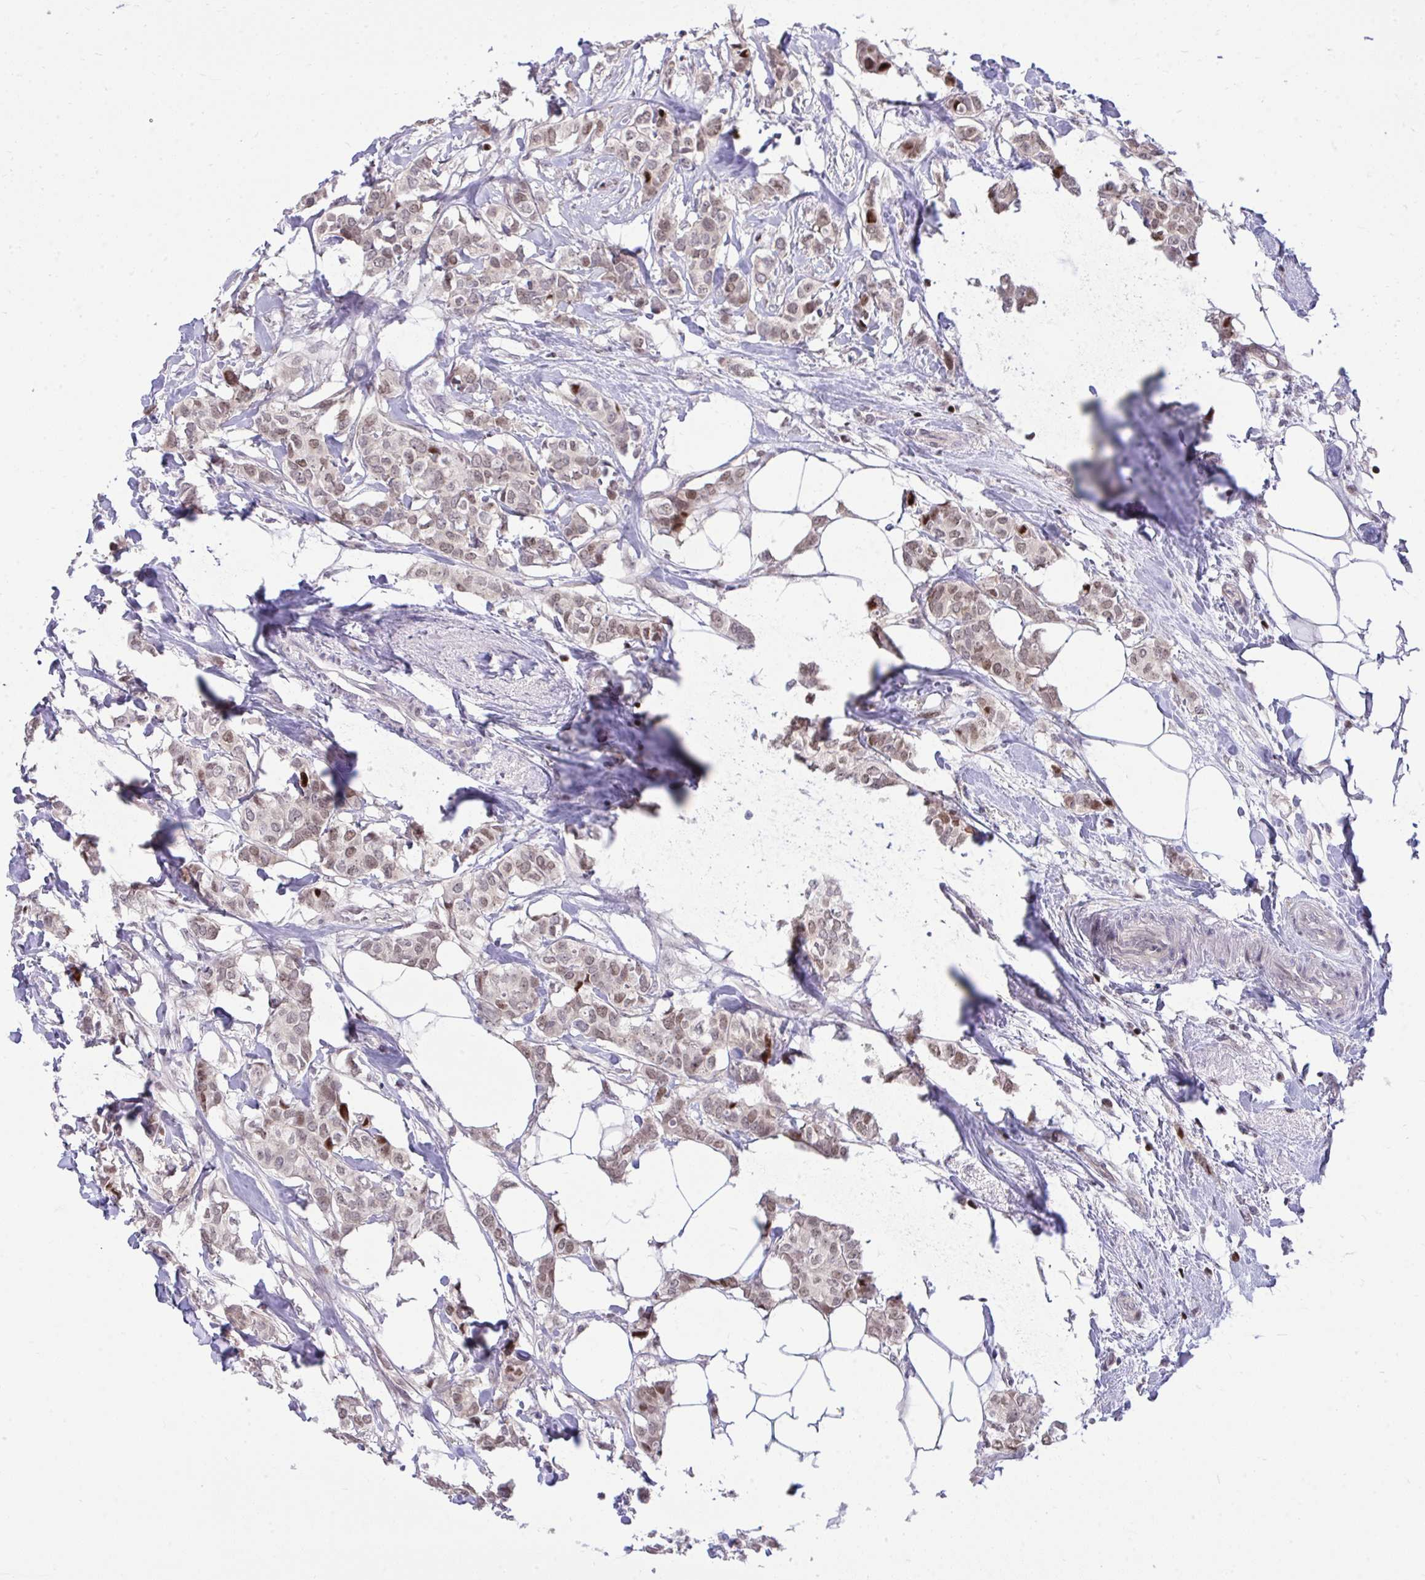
{"staining": {"intensity": "moderate", "quantity": "25%-75%", "location": "nuclear"}, "tissue": "breast cancer", "cell_type": "Tumor cells", "image_type": "cancer", "snomed": [{"axis": "morphology", "description": "Duct carcinoma"}, {"axis": "topography", "description": "Breast"}], "caption": "Infiltrating ductal carcinoma (breast) was stained to show a protein in brown. There is medium levels of moderate nuclear positivity in approximately 25%-75% of tumor cells.", "gene": "C14orf39", "patient": {"sex": "female", "age": 62}}